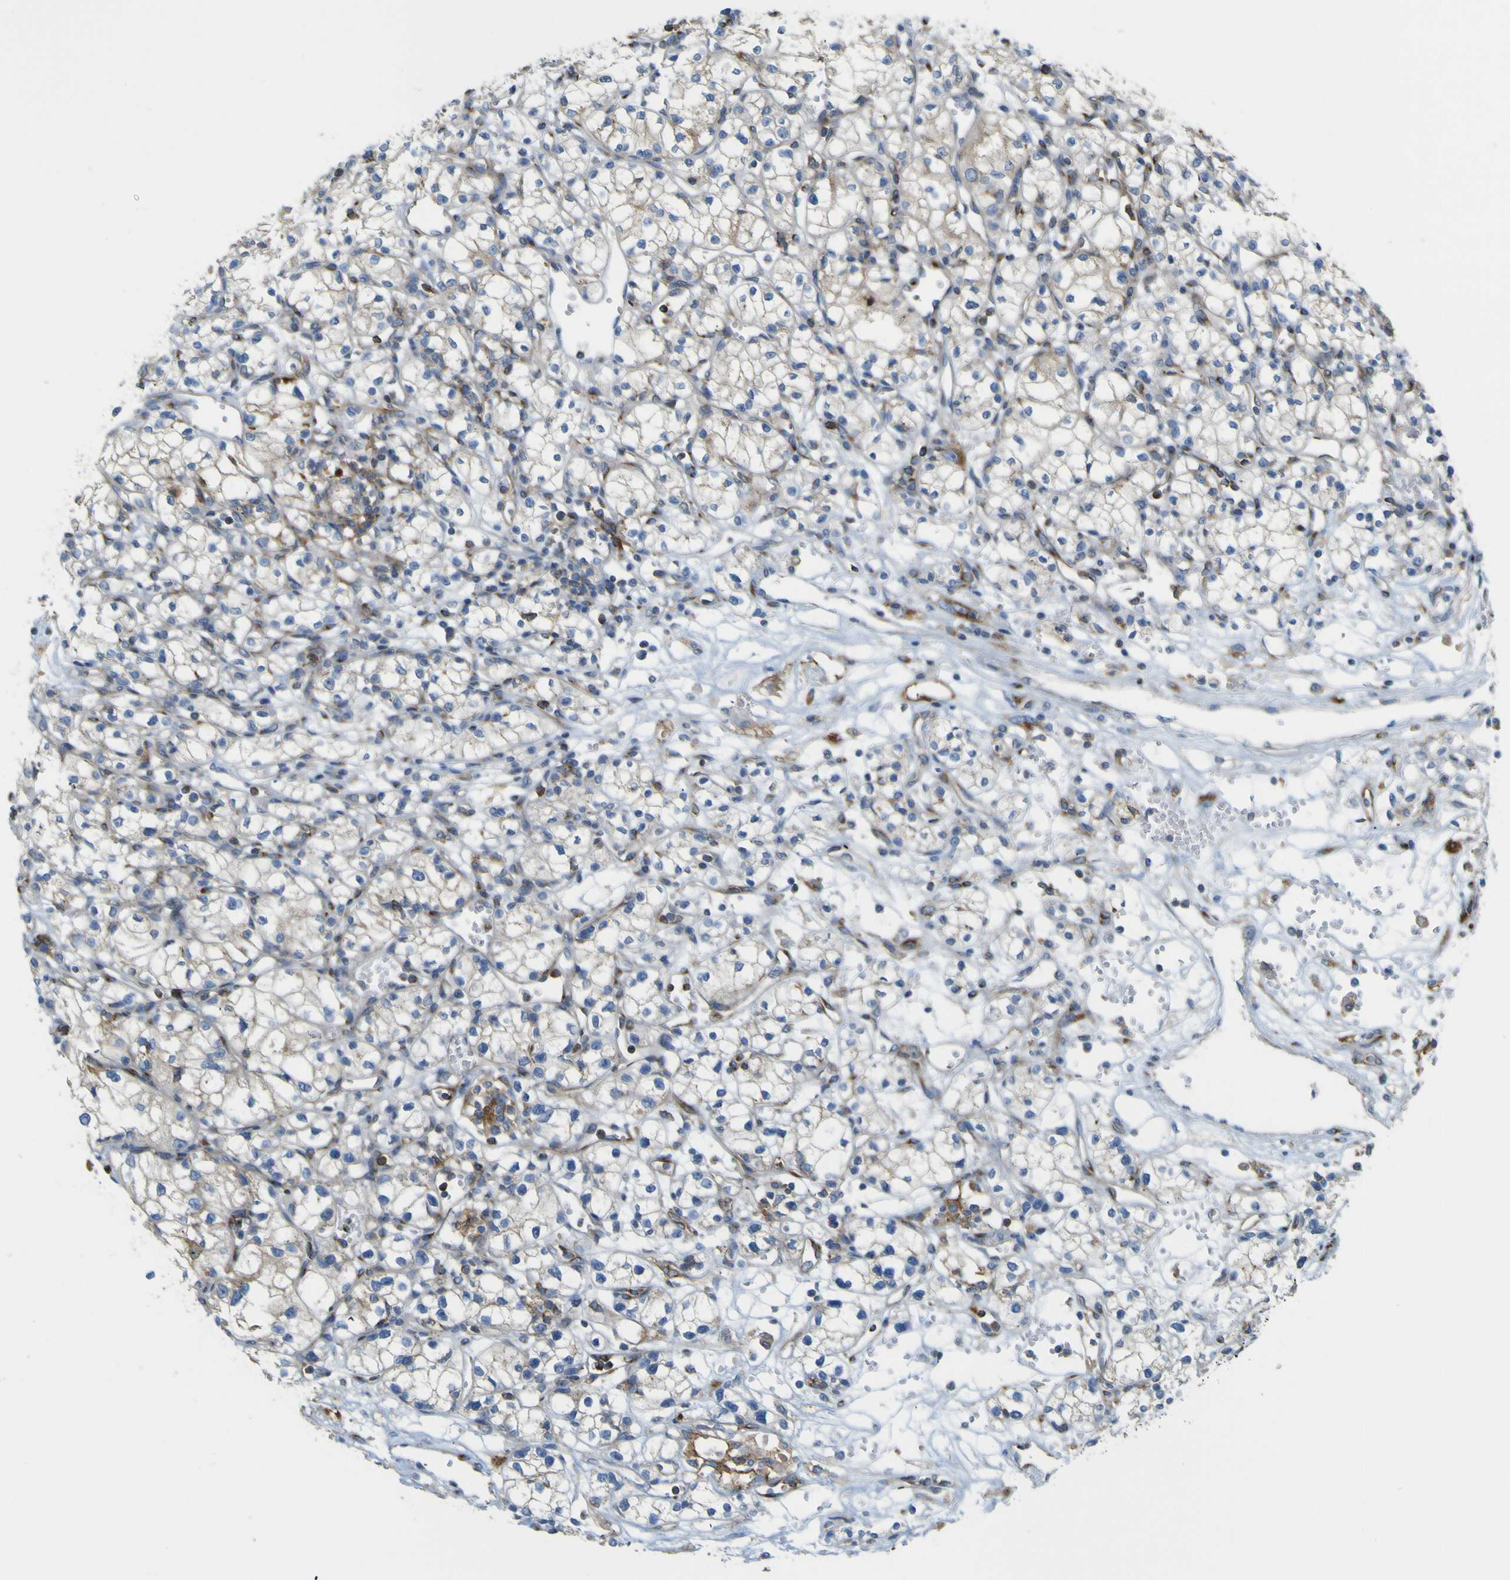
{"staining": {"intensity": "negative", "quantity": "none", "location": "none"}, "tissue": "renal cancer", "cell_type": "Tumor cells", "image_type": "cancer", "snomed": [{"axis": "morphology", "description": "Normal tissue, NOS"}, {"axis": "morphology", "description": "Adenocarcinoma, NOS"}, {"axis": "topography", "description": "Kidney"}], "caption": "Immunohistochemistry (IHC) of human renal cancer (adenocarcinoma) exhibits no positivity in tumor cells.", "gene": "IGF2R", "patient": {"sex": "male", "age": 59}}